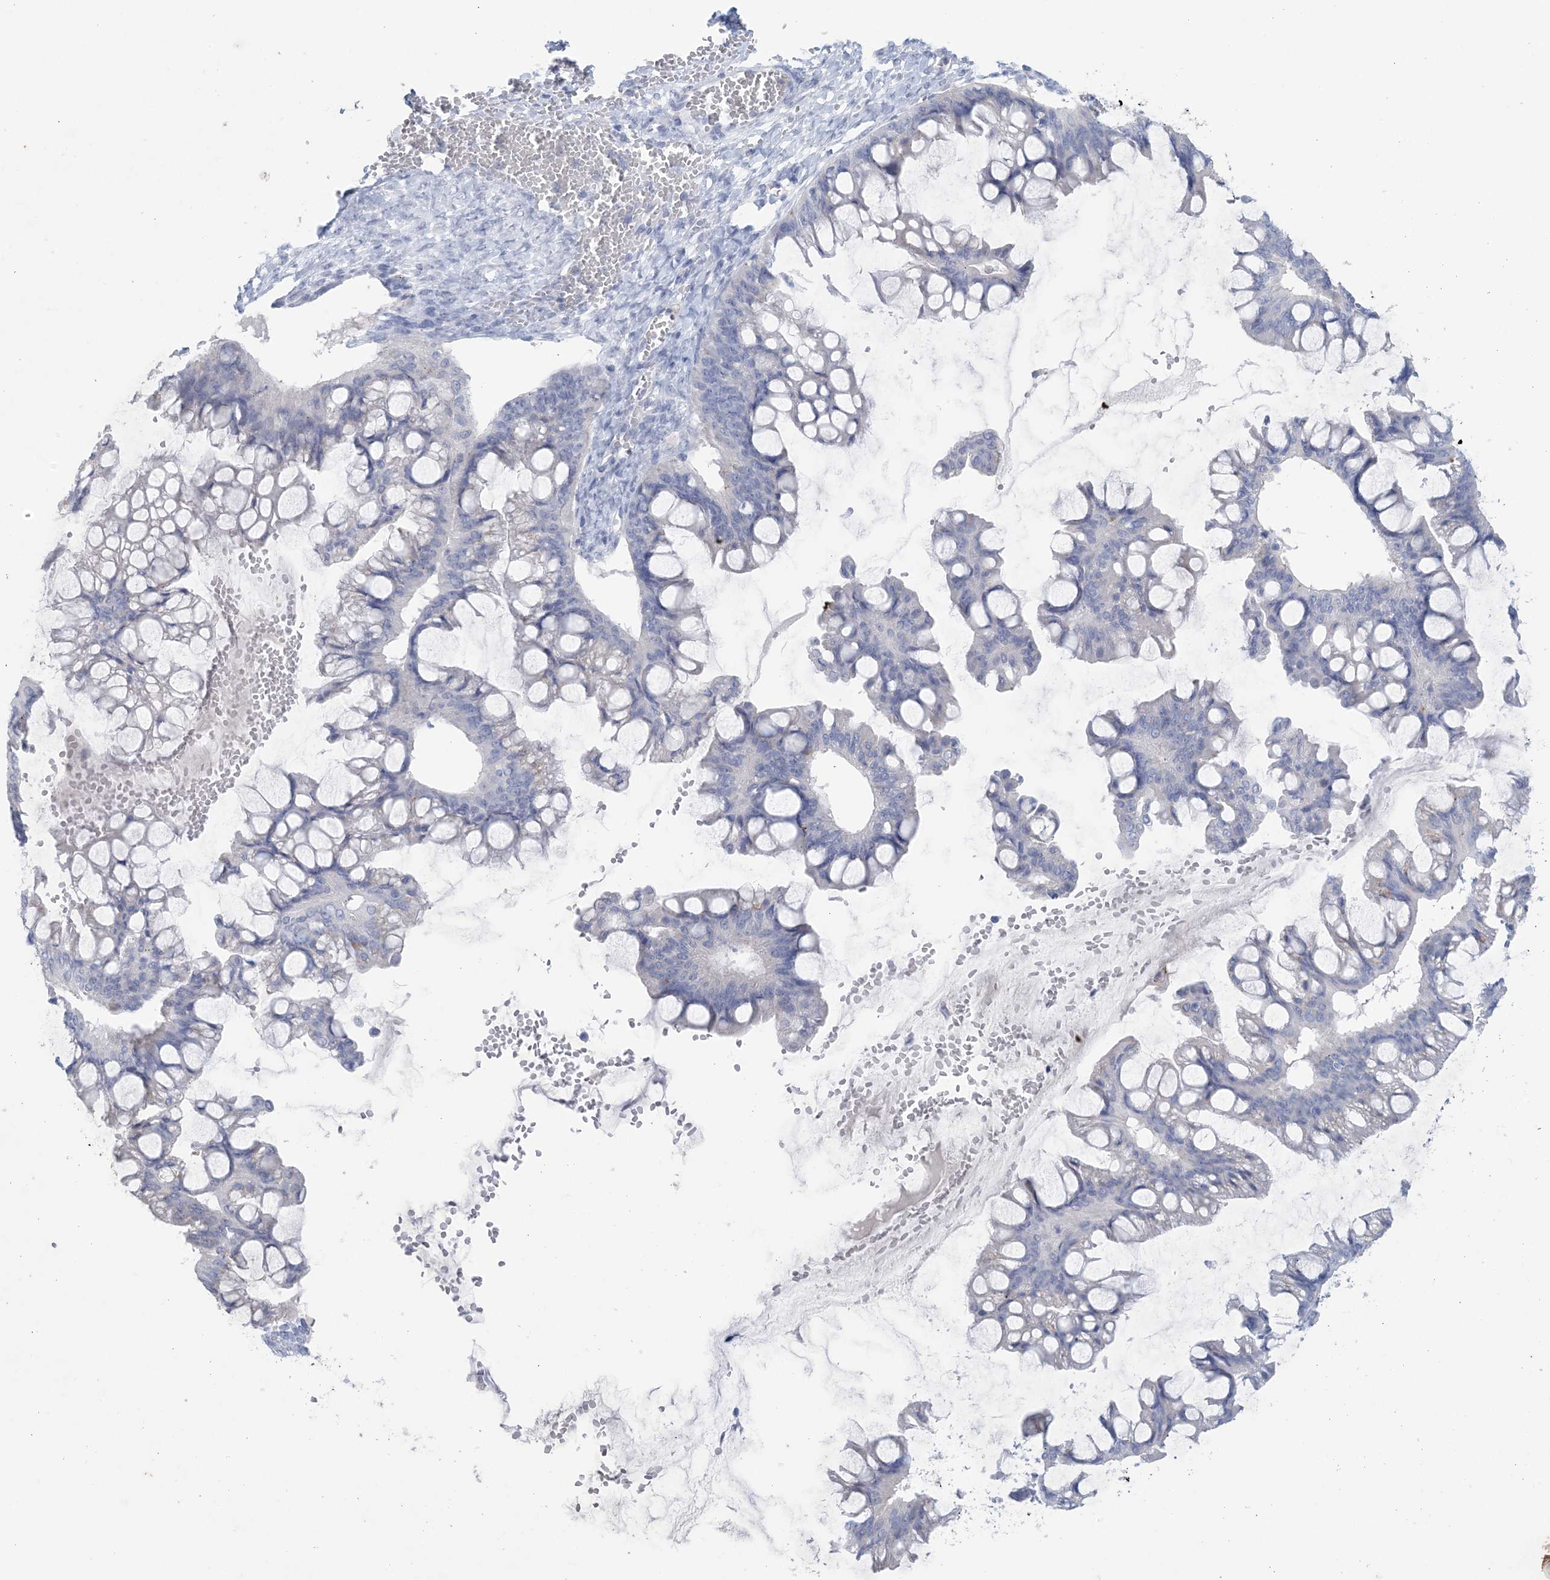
{"staining": {"intensity": "negative", "quantity": "none", "location": "none"}, "tissue": "ovarian cancer", "cell_type": "Tumor cells", "image_type": "cancer", "snomed": [{"axis": "morphology", "description": "Cystadenocarcinoma, mucinous, NOS"}, {"axis": "topography", "description": "Ovary"}], "caption": "Histopathology image shows no protein expression in tumor cells of ovarian cancer (mucinous cystadenocarcinoma) tissue.", "gene": "GABRG1", "patient": {"sex": "female", "age": 73}}